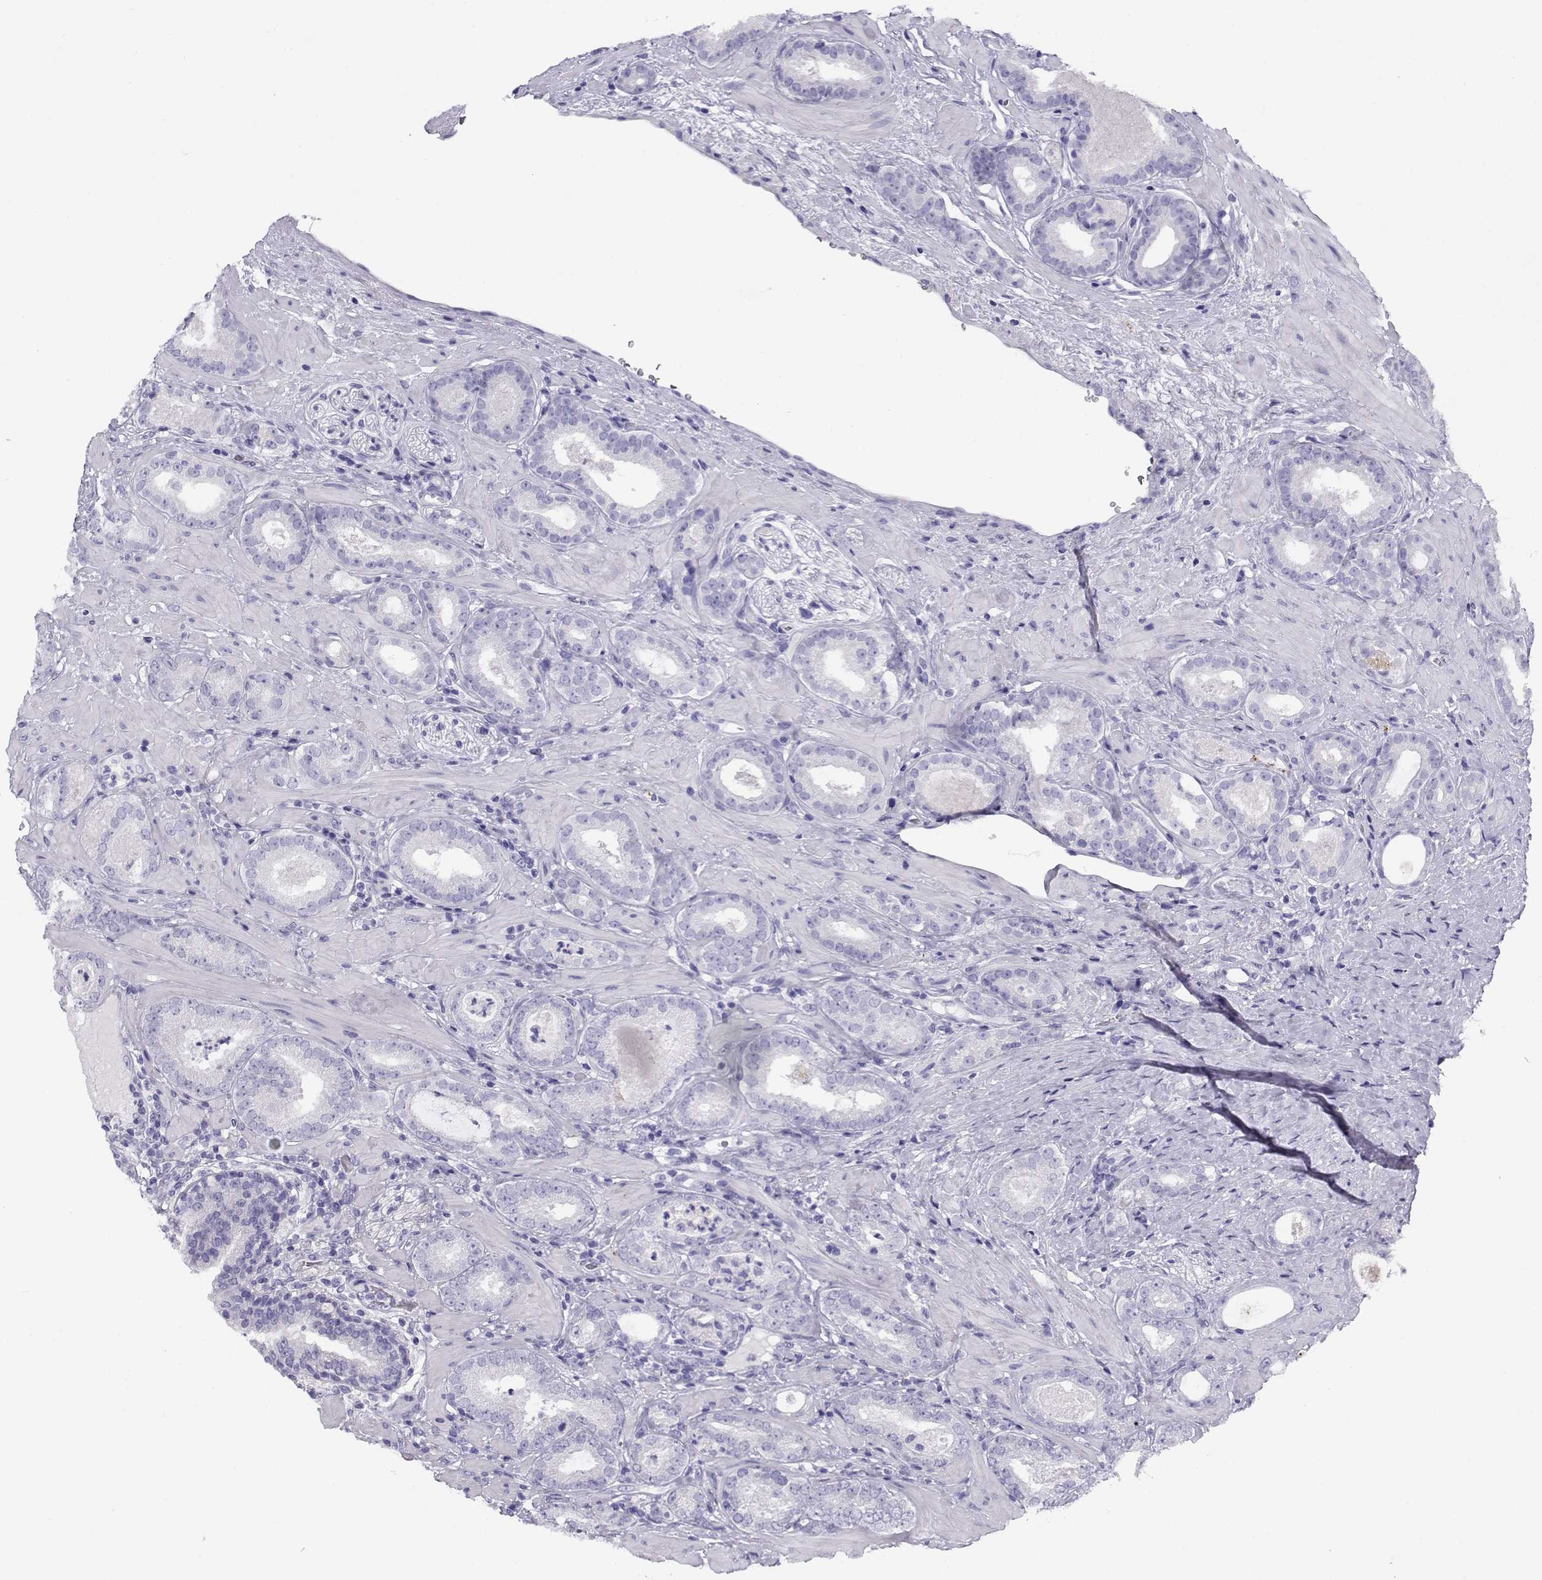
{"staining": {"intensity": "negative", "quantity": "none", "location": "none"}, "tissue": "prostate cancer", "cell_type": "Tumor cells", "image_type": "cancer", "snomed": [{"axis": "morphology", "description": "Adenocarcinoma, Low grade"}, {"axis": "topography", "description": "Prostate"}], "caption": "Human prostate cancer stained for a protein using immunohistochemistry (IHC) demonstrates no staining in tumor cells.", "gene": "RHOXF2", "patient": {"sex": "male", "age": 60}}